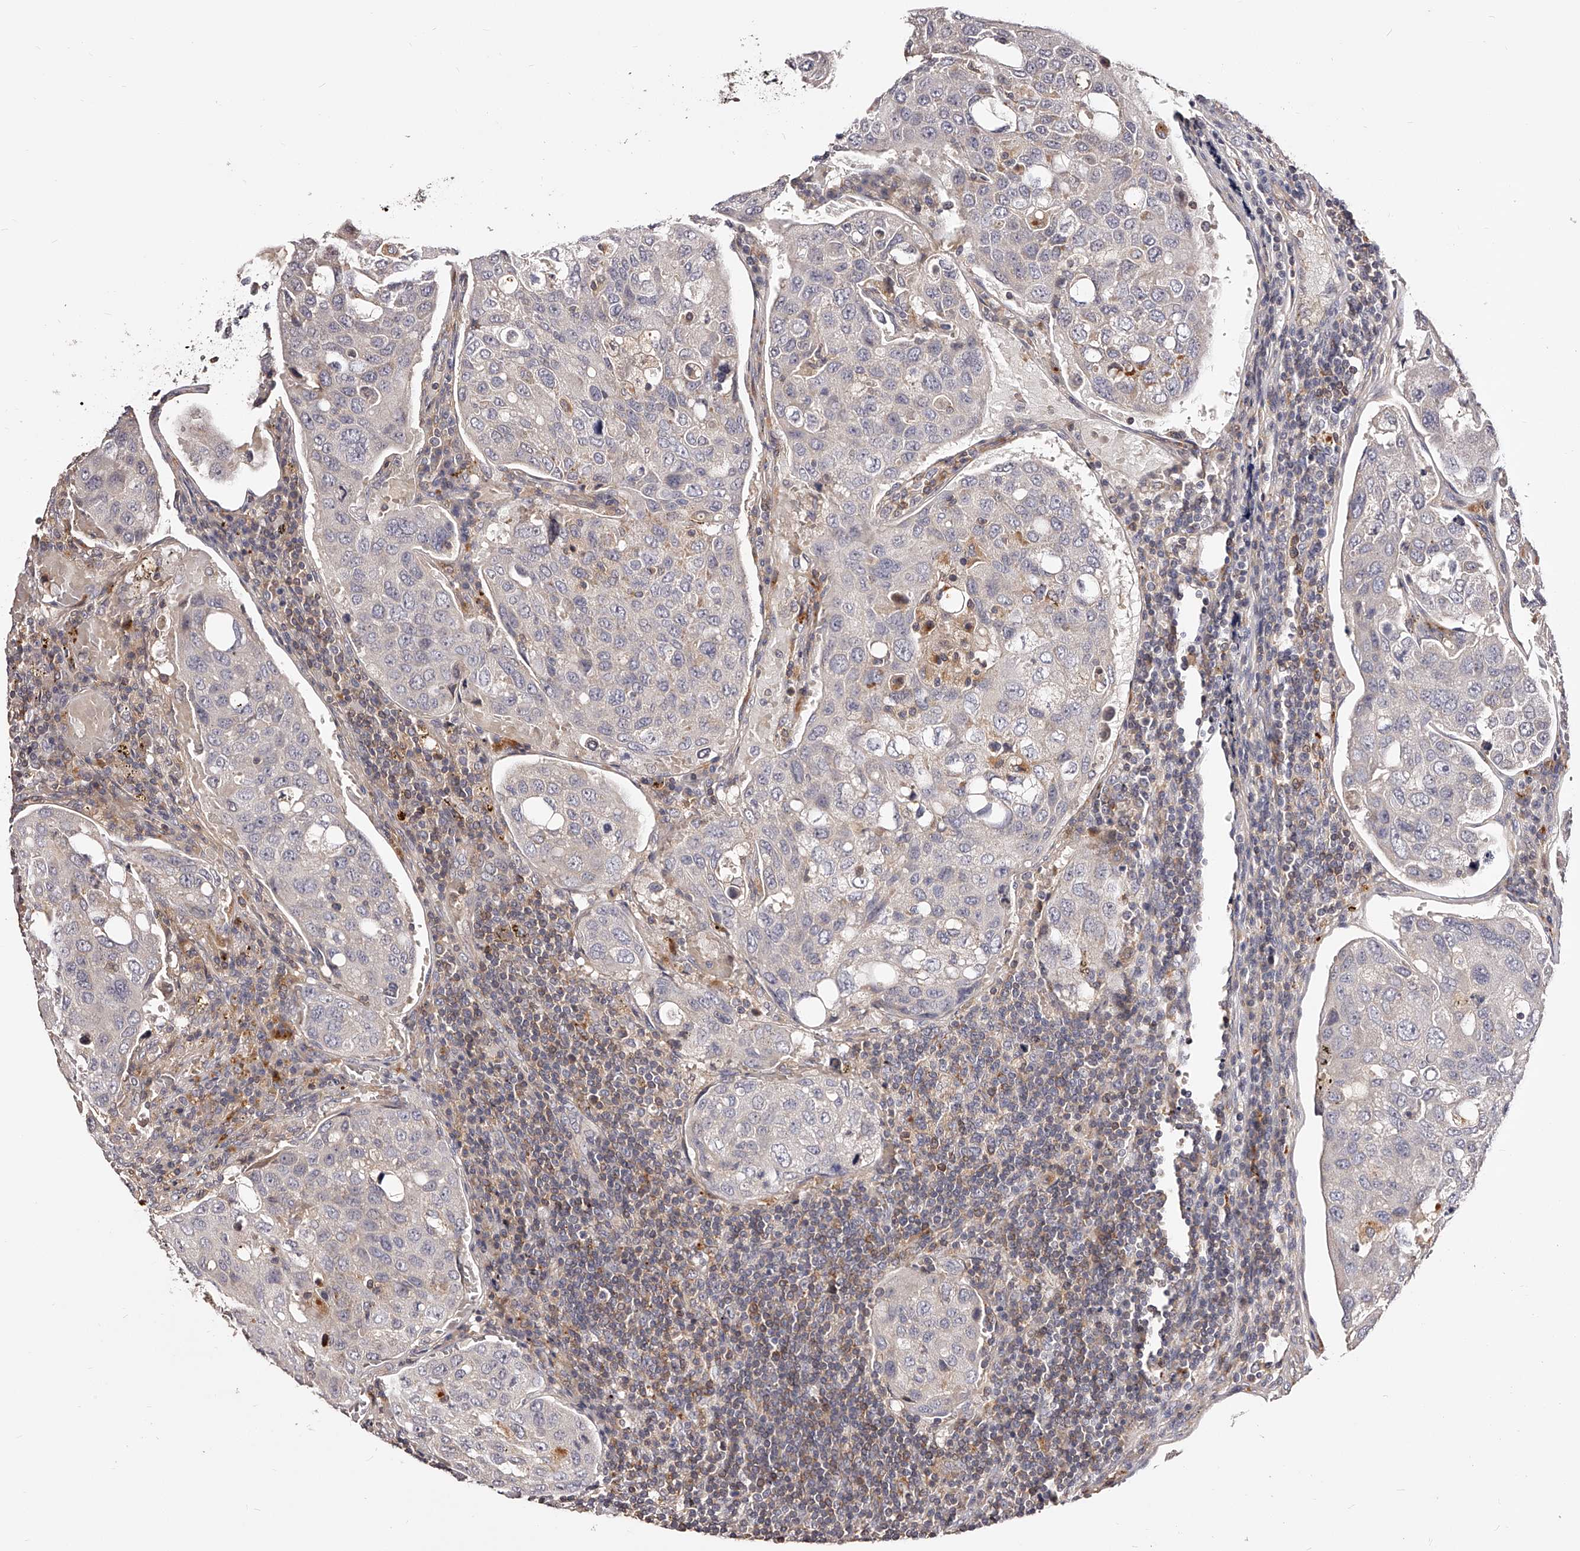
{"staining": {"intensity": "negative", "quantity": "none", "location": "none"}, "tissue": "urothelial cancer", "cell_type": "Tumor cells", "image_type": "cancer", "snomed": [{"axis": "morphology", "description": "Urothelial carcinoma, High grade"}, {"axis": "topography", "description": "Lymph node"}, {"axis": "topography", "description": "Urinary bladder"}], "caption": "A micrograph of urothelial cancer stained for a protein exhibits no brown staining in tumor cells.", "gene": "PHACTR1", "patient": {"sex": "male", "age": 51}}